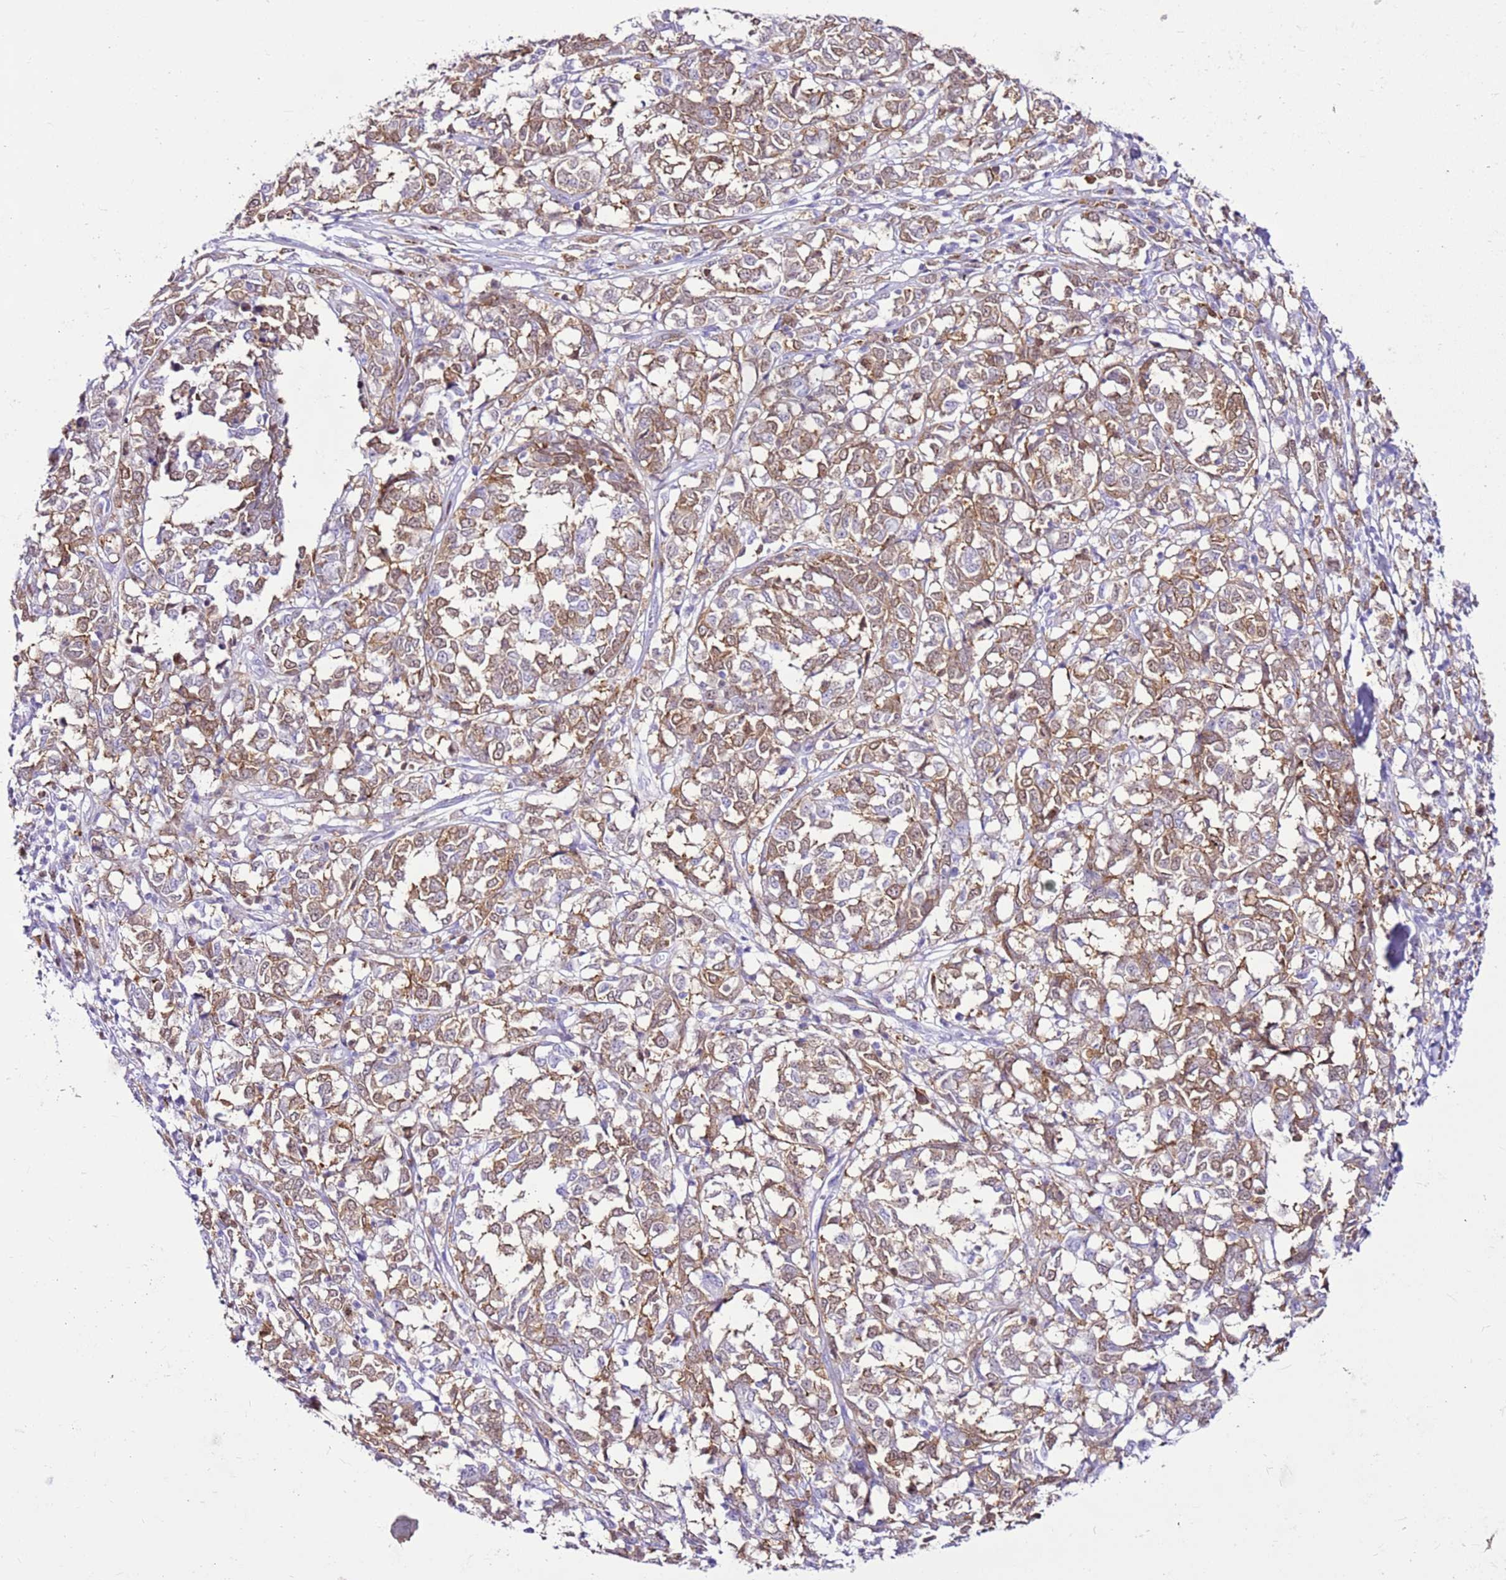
{"staining": {"intensity": "moderate", "quantity": ">75%", "location": "cytoplasmic/membranous"}, "tissue": "melanoma", "cell_type": "Tumor cells", "image_type": "cancer", "snomed": [{"axis": "morphology", "description": "Malignant melanoma, NOS"}, {"axis": "topography", "description": "Skin"}], "caption": "Protein analysis of melanoma tissue displays moderate cytoplasmic/membranous expression in approximately >75% of tumor cells.", "gene": "SPC25", "patient": {"sex": "female", "age": 72}}